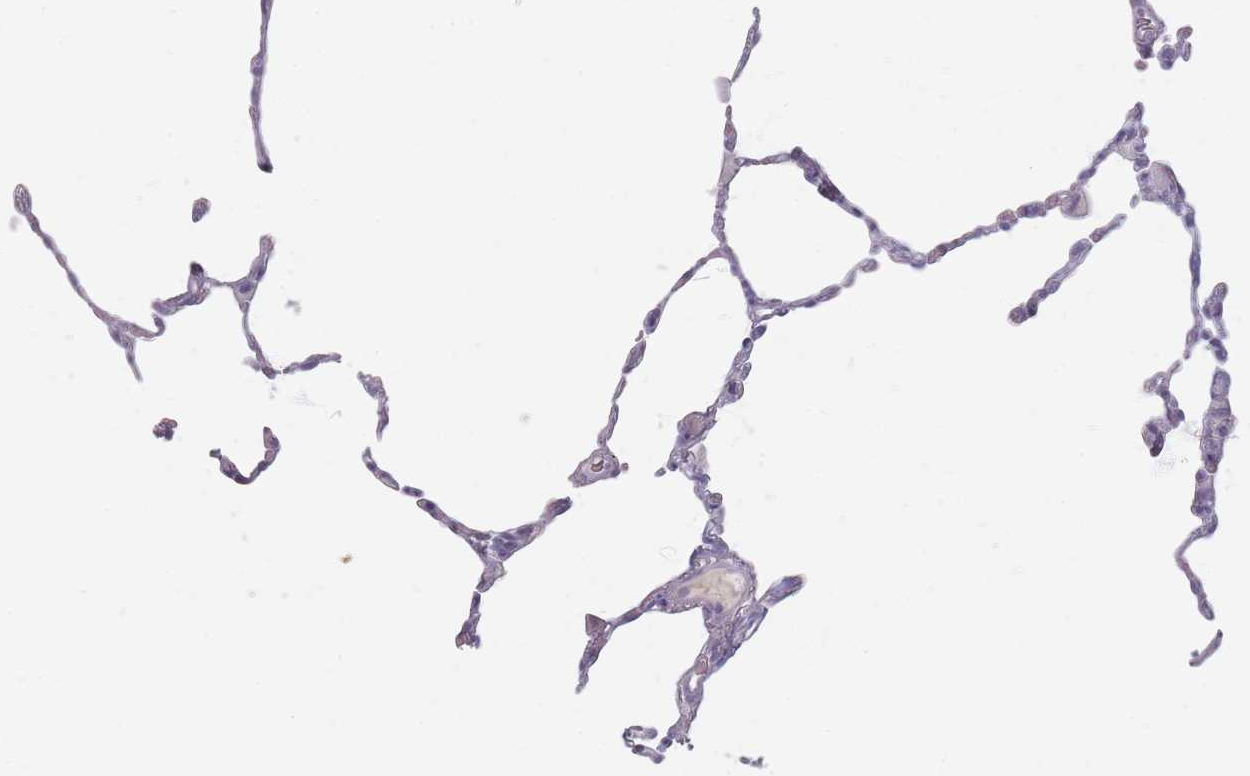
{"staining": {"intensity": "negative", "quantity": "none", "location": "none"}, "tissue": "lung", "cell_type": "Alveolar cells", "image_type": "normal", "snomed": [{"axis": "morphology", "description": "Normal tissue, NOS"}, {"axis": "topography", "description": "Lung"}], "caption": "Immunohistochemical staining of unremarkable lung shows no significant staining in alveolar cells.", "gene": "HELZ2", "patient": {"sex": "female", "age": 57}}